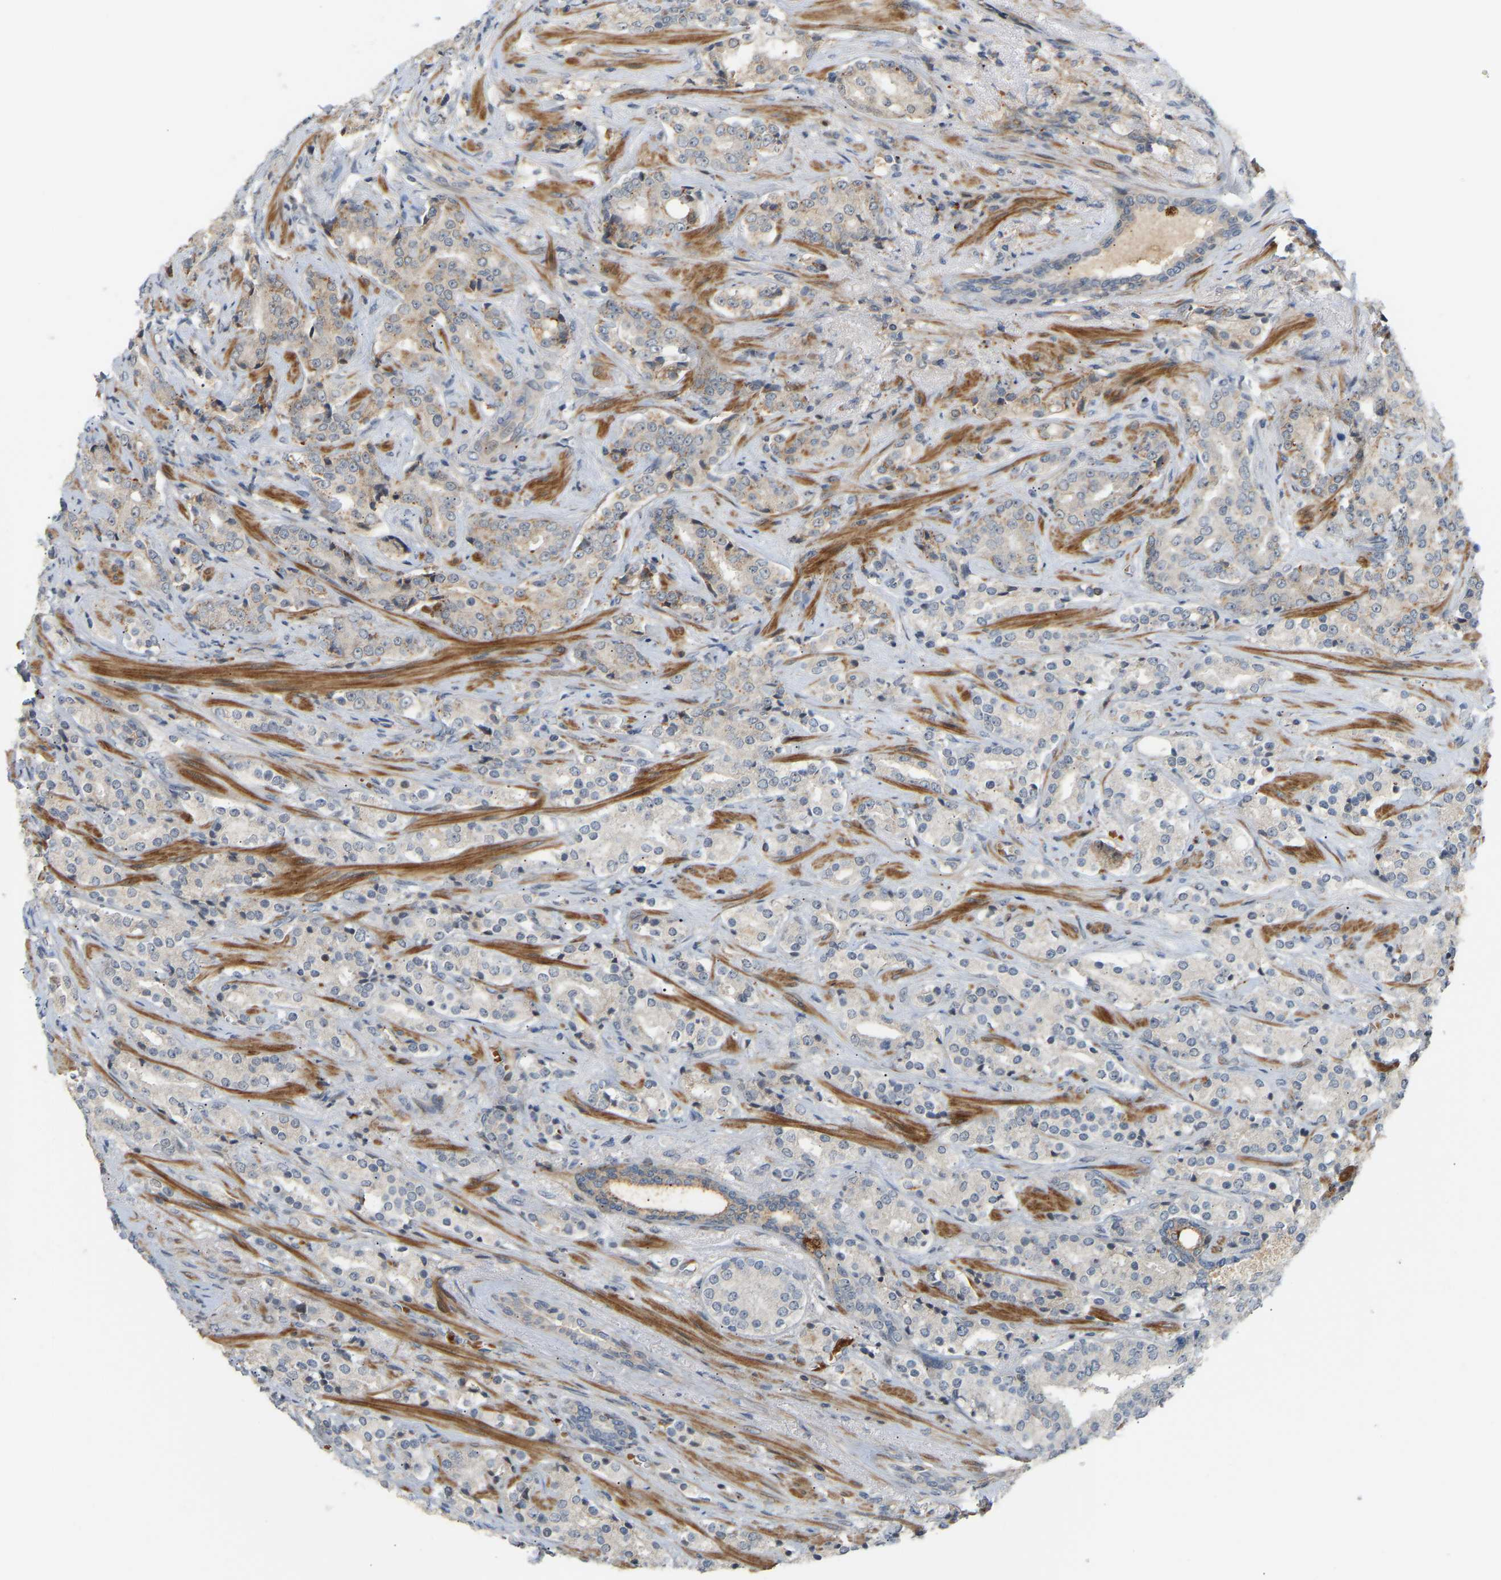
{"staining": {"intensity": "weak", "quantity": "<25%", "location": "cytoplasmic/membranous"}, "tissue": "prostate cancer", "cell_type": "Tumor cells", "image_type": "cancer", "snomed": [{"axis": "morphology", "description": "Adenocarcinoma, High grade"}, {"axis": "topography", "description": "Prostate"}], "caption": "High magnification brightfield microscopy of prostate adenocarcinoma (high-grade) stained with DAB (3,3'-diaminobenzidine) (brown) and counterstained with hematoxylin (blue): tumor cells show no significant expression.", "gene": "POGLUT2", "patient": {"sex": "male", "age": 71}}